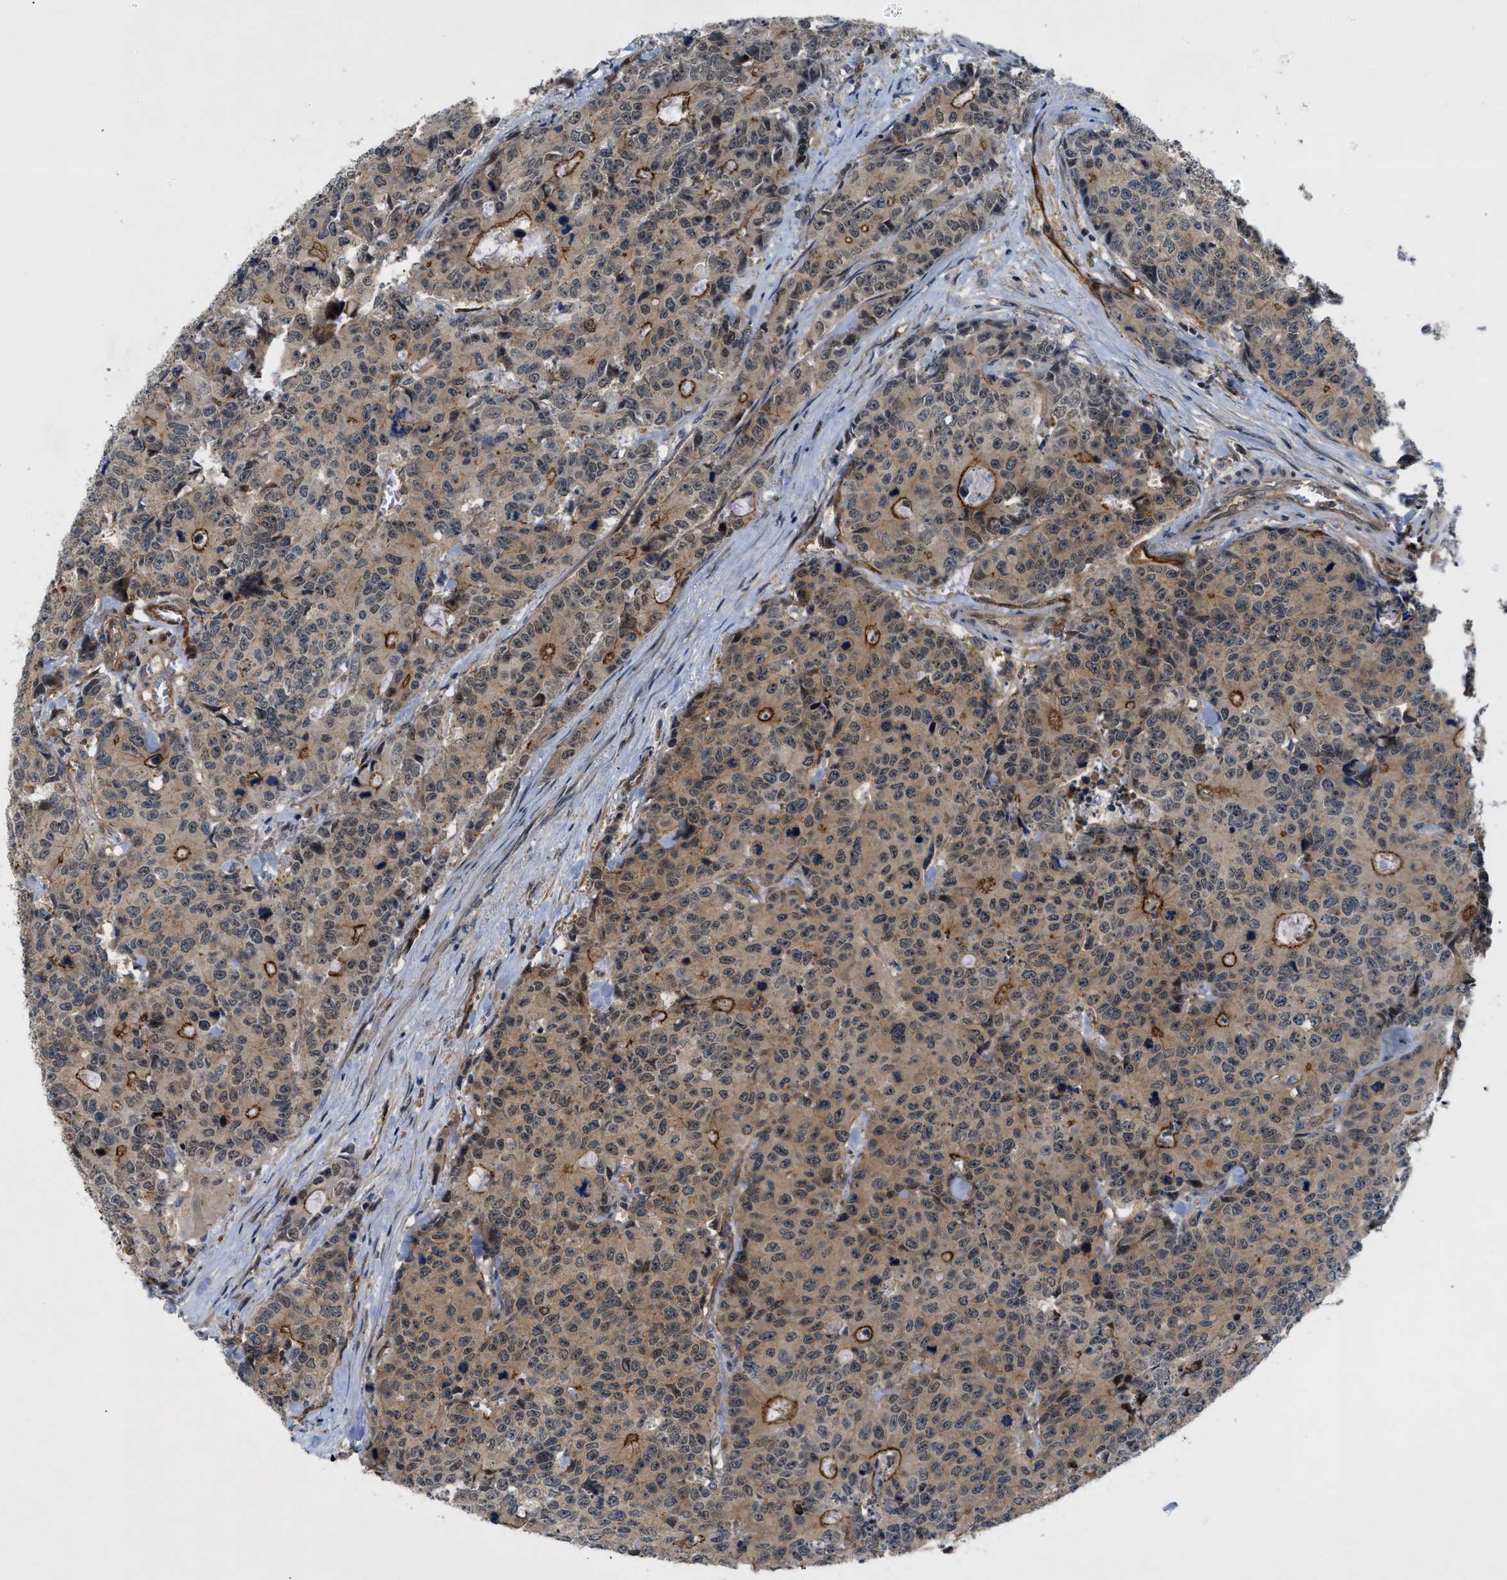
{"staining": {"intensity": "moderate", "quantity": ">75%", "location": "cytoplasmic/membranous"}, "tissue": "colorectal cancer", "cell_type": "Tumor cells", "image_type": "cancer", "snomed": [{"axis": "morphology", "description": "Adenocarcinoma, NOS"}, {"axis": "topography", "description": "Colon"}], "caption": "A histopathology image showing moderate cytoplasmic/membranous expression in approximately >75% of tumor cells in colorectal adenocarcinoma, as visualized by brown immunohistochemical staining.", "gene": "TRAK2", "patient": {"sex": "female", "age": 86}}